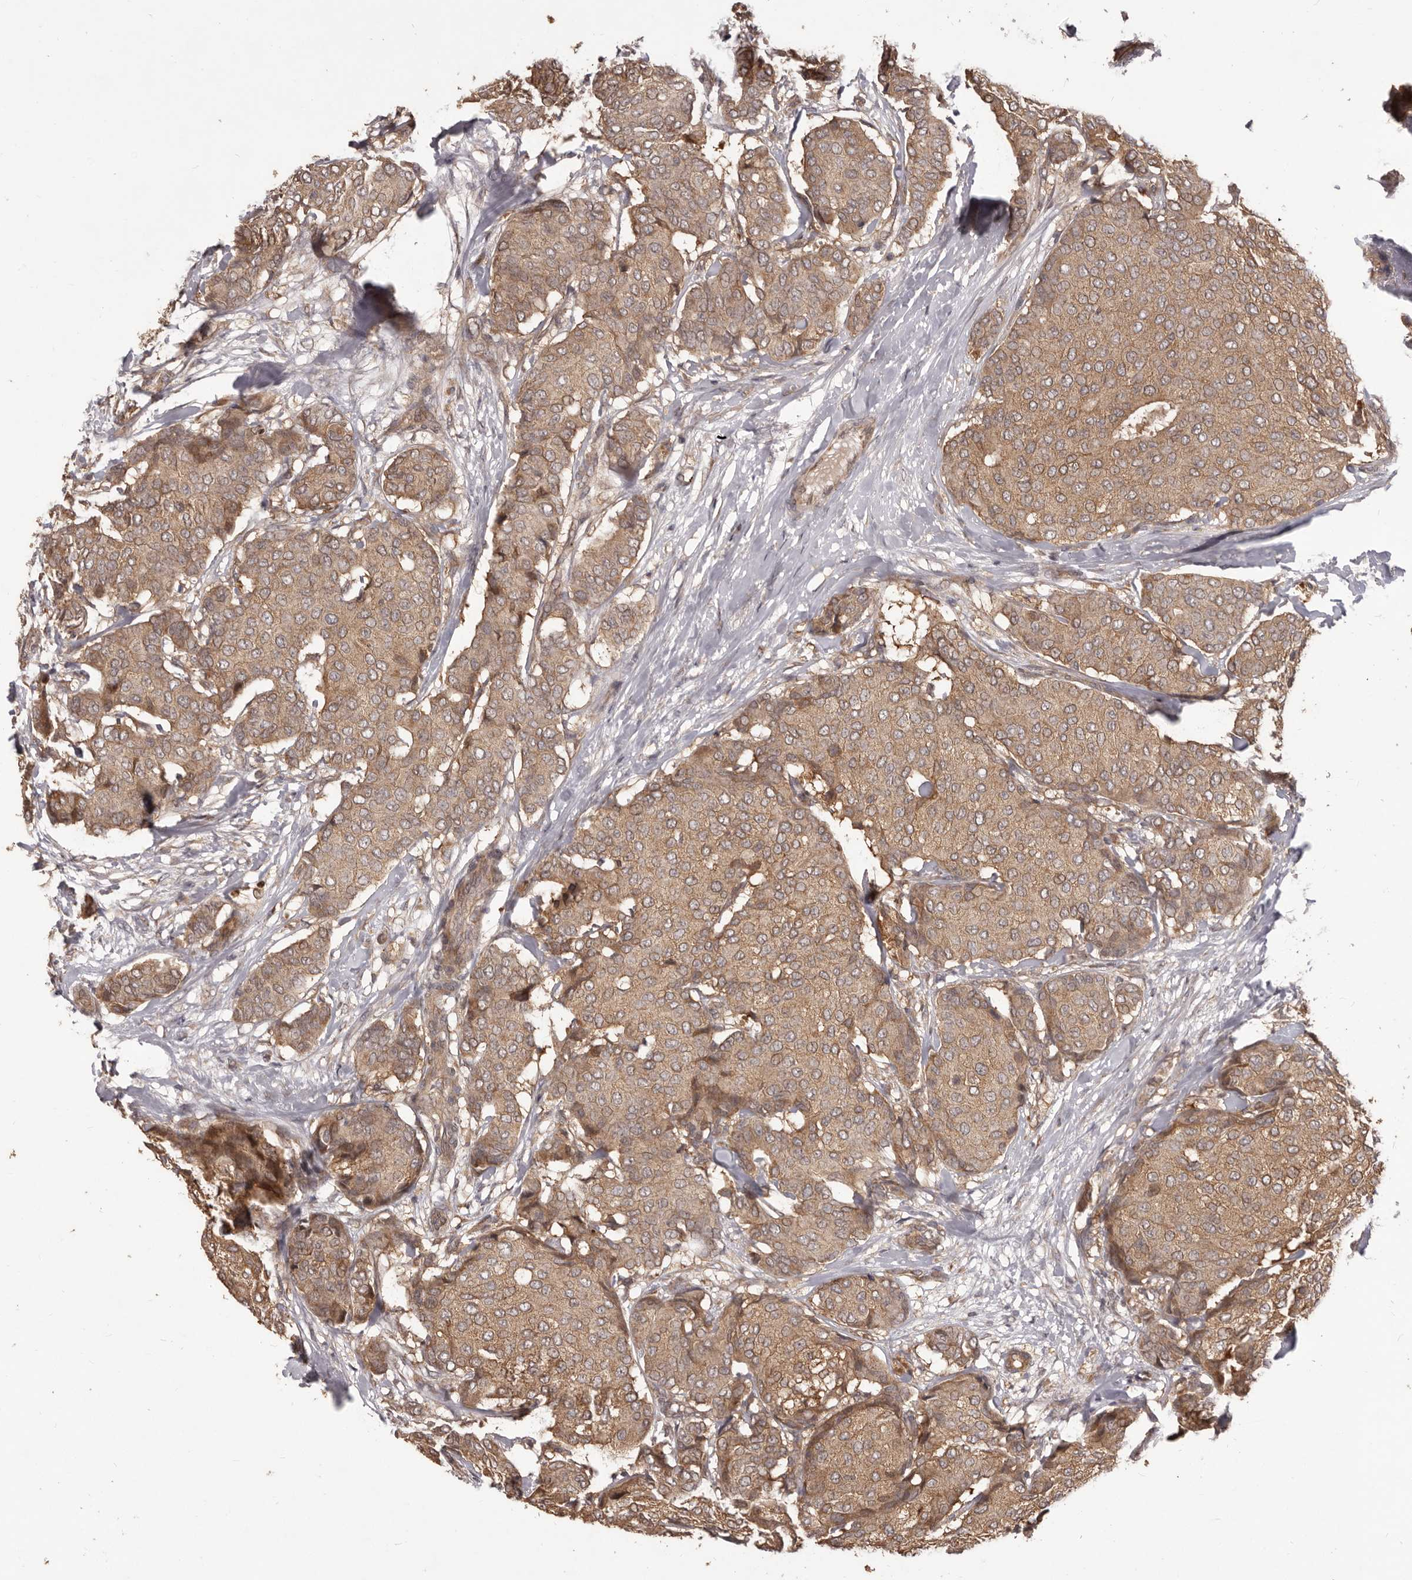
{"staining": {"intensity": "moderate", "quantity": ">75%", "location": "cytoplasmic/membranous"}, "tissue": "breast cancer", "cell_type": "Tumor cells", "image_type": "cancer", "snomed": [{"axis": "morphology", "description": "Duct carcinoma"}, {"axis": "topography", "description": "Breast"}], "caption": "Breast cancer (invasive ductal carcinoma) tissue shows moderate cytoplasmic/membranous positivity in about >75% of tumor cells", "gene": "MTO1", "patient": {"sex": "female", "age": 75}}